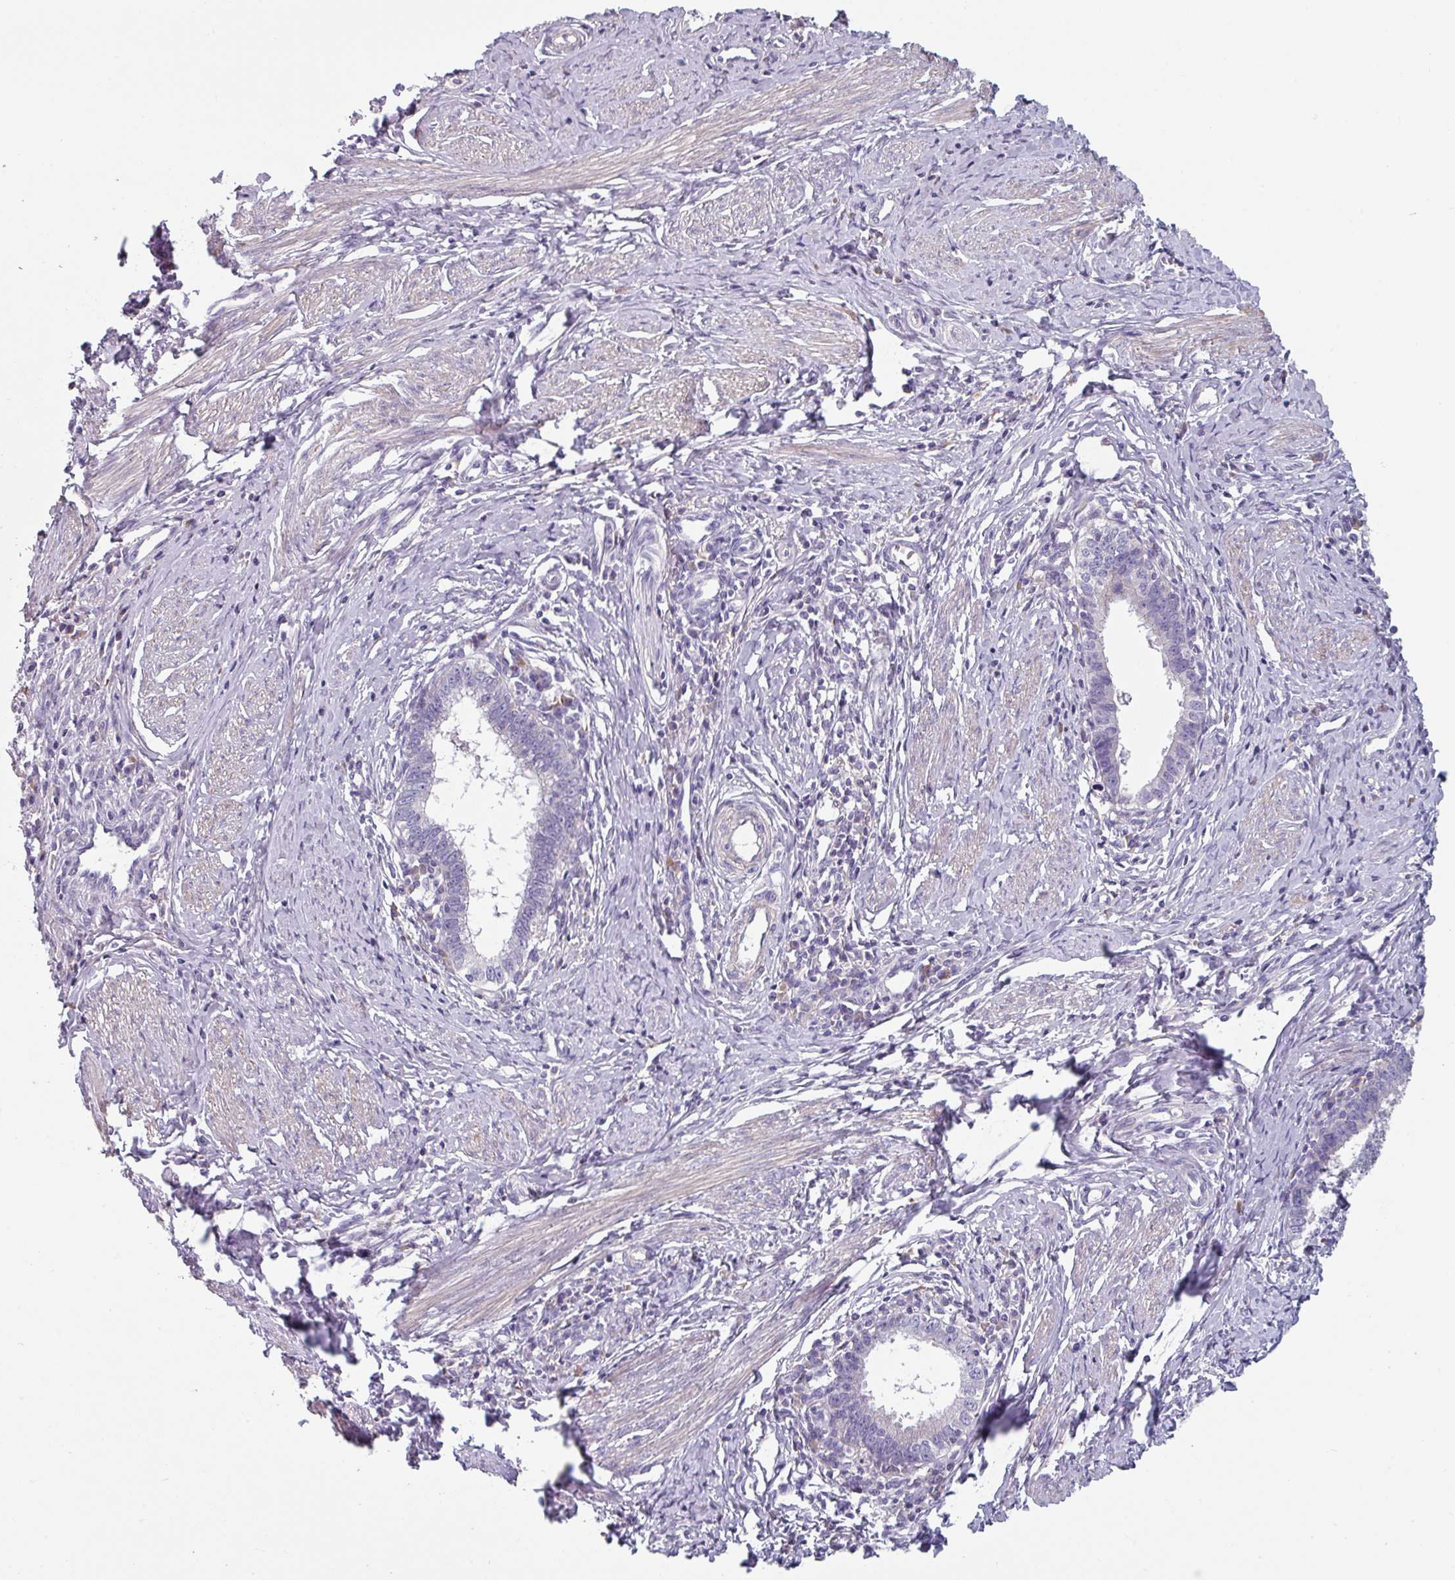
{"staining": {"intensity": "negative", "quantity": "none", "location": "none"}, "tissue": "cervical cancer", "cell_type": "Tumor cells", "image_type": "cancer", "snomed": [{"axis": "morphology", "description": "Adenocarcinoma, NOS"}, {"axis": "topography", "description": "Cervix"}], "caption": "The immunohistochemistry photomicrograph has no significant staining in tumor cells of cervical cancer tissue.", "gene": "TMEM132A", "patient": {"sex": "female", "age": 36}}